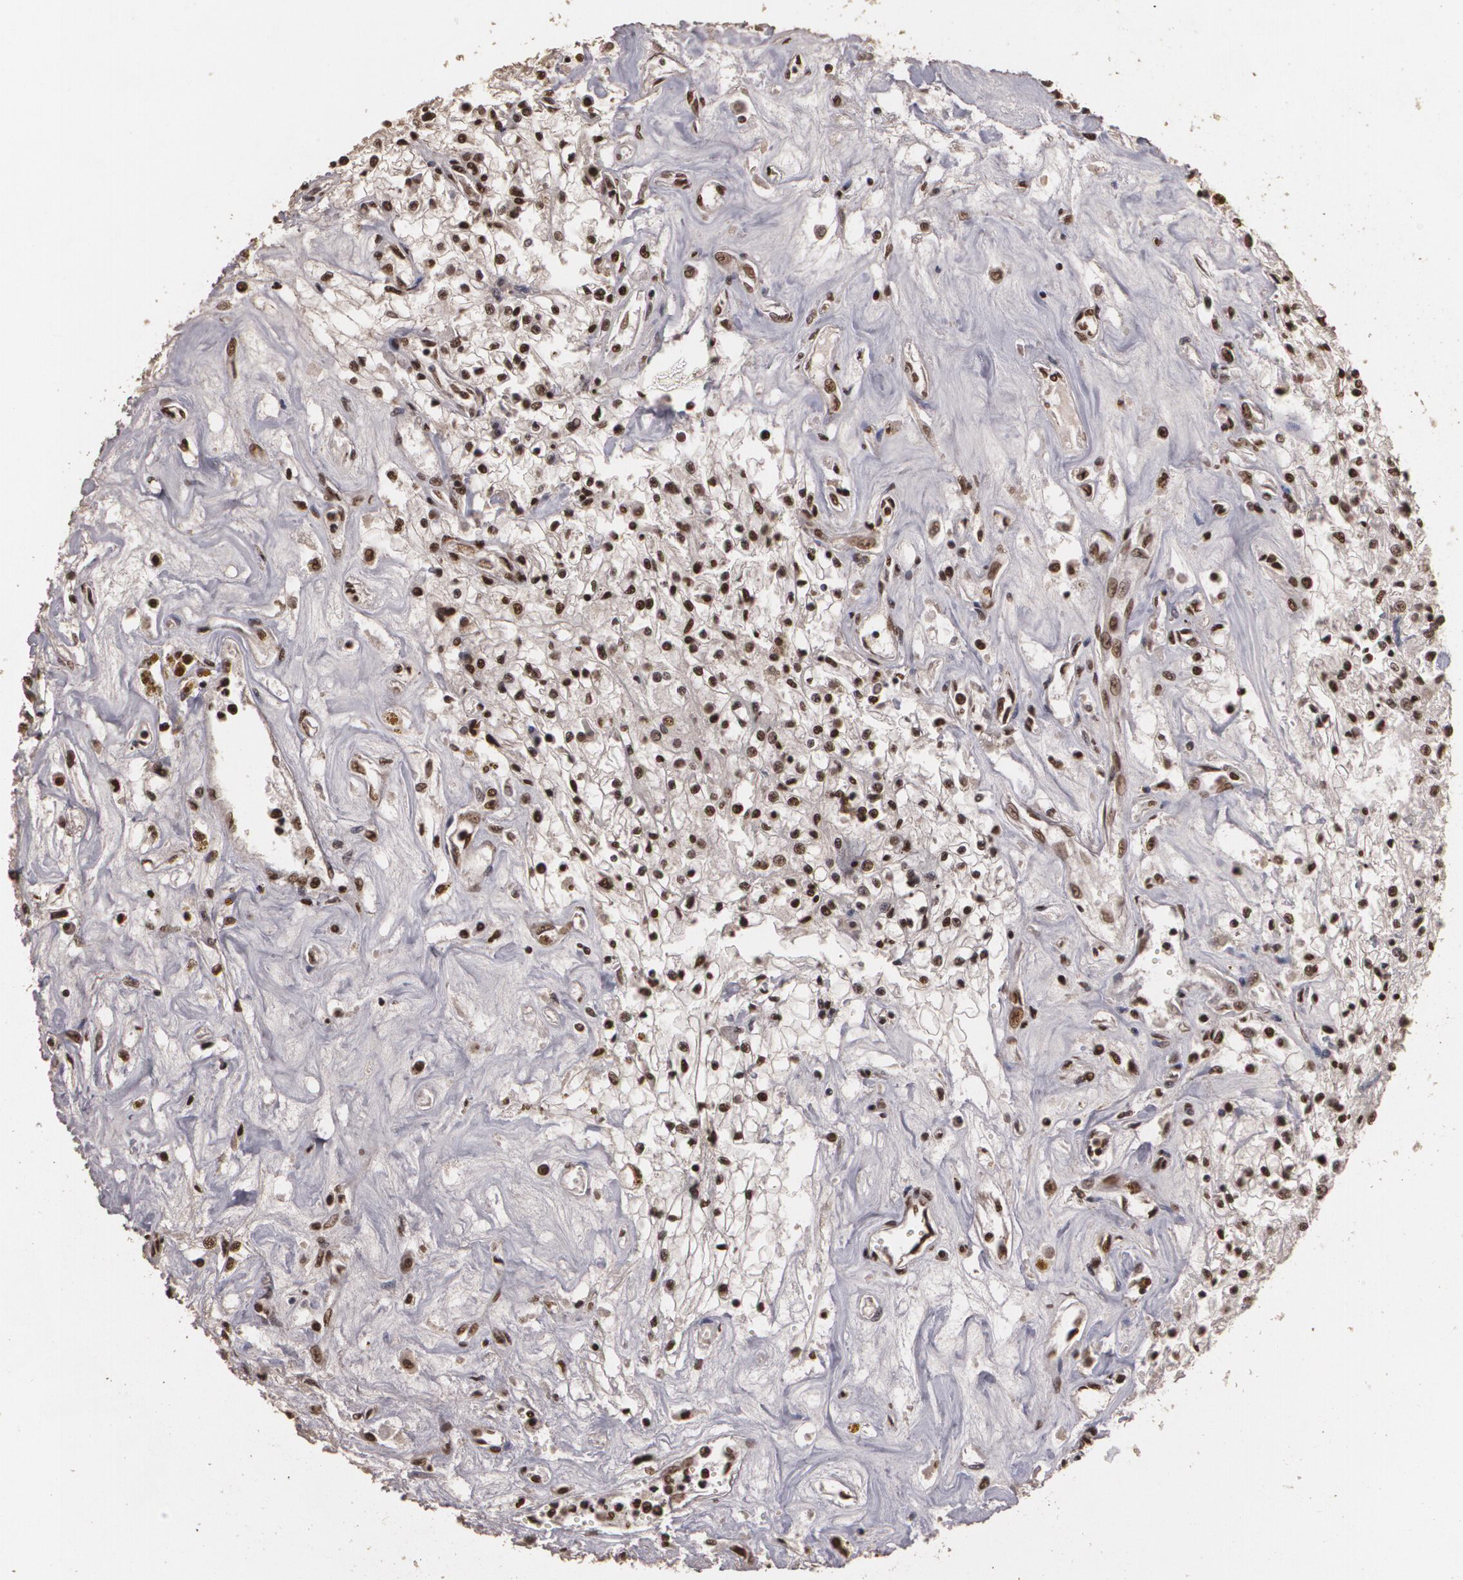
{"staining": {"intensity": "strong", "quantity": ">75%", "location": "nuclear"}, "tissue": "renal cancer", "cell_type": "Tumor cells", "image_type": "cancer", "snomed": [{"axis": "morphology", "description": "Adenocarcinoma, NOS"}, {"axis": "topography", "description": "Kidney"}], "caption": "Immunohistochemical staining of human renal cancer shows high levels of strong nuclear staining in approximately >75% of tumor cells.", "gene": "RCOR1", "patient": {"sex": "male", "age": 78}}